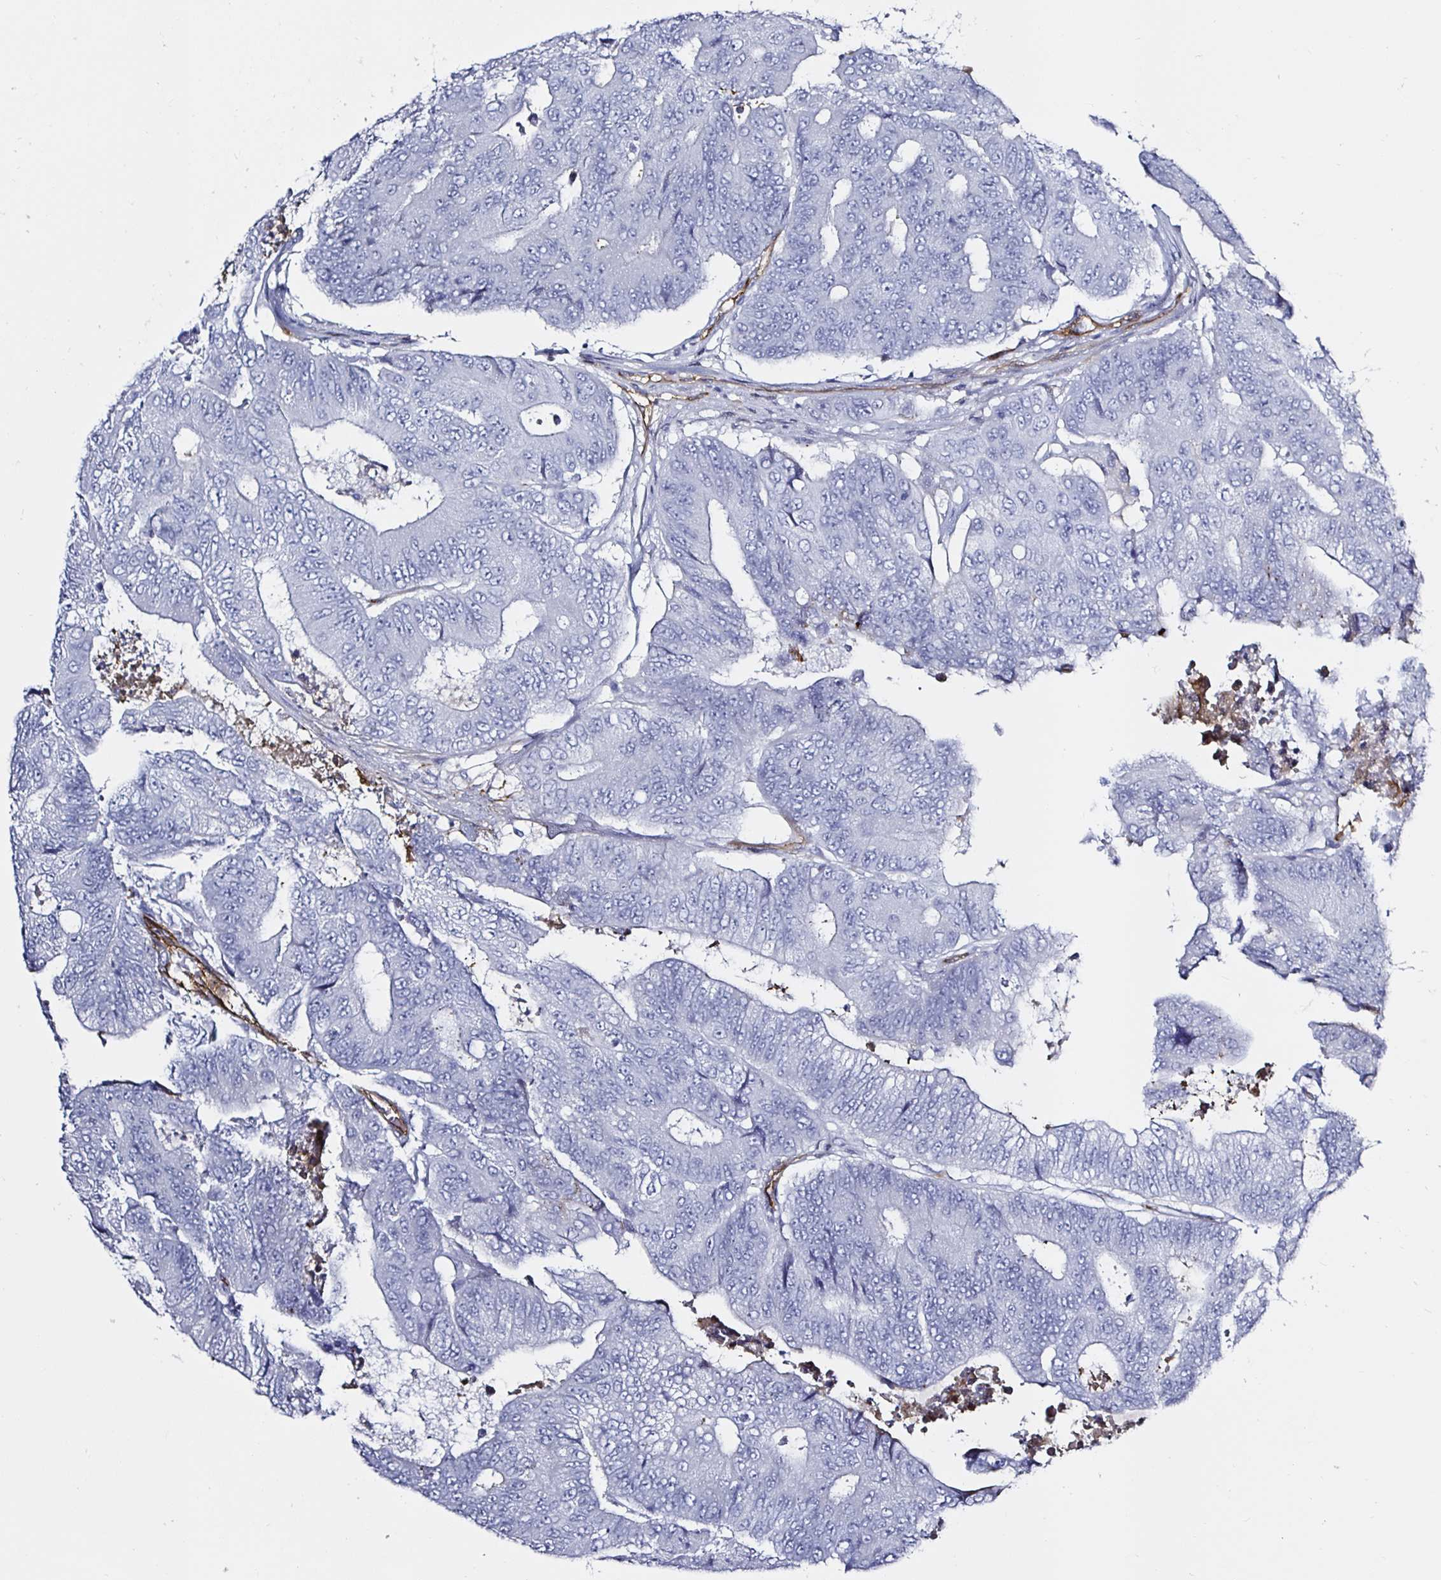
{"staining": {"intensity": "negative", "quantity": "none", "location": "none"}, "tissue": "colorectal cancer", "cell_type": "Tumor cells", "image_type": "cancer", "snomed": [{"axis": "morphology", "description": "Adenocarcinoma, NOS"}, {"axis": "topography", "description": "Colon"}], "caption": "DAB (3,3'-diaminobenzidine) immunohistochemical staining of human colorectal adenocarcinoma exhibits no significant staining in tumor cells.", "gene": "ACSBG2", "patient": {"sex": "female", "age": 48}}